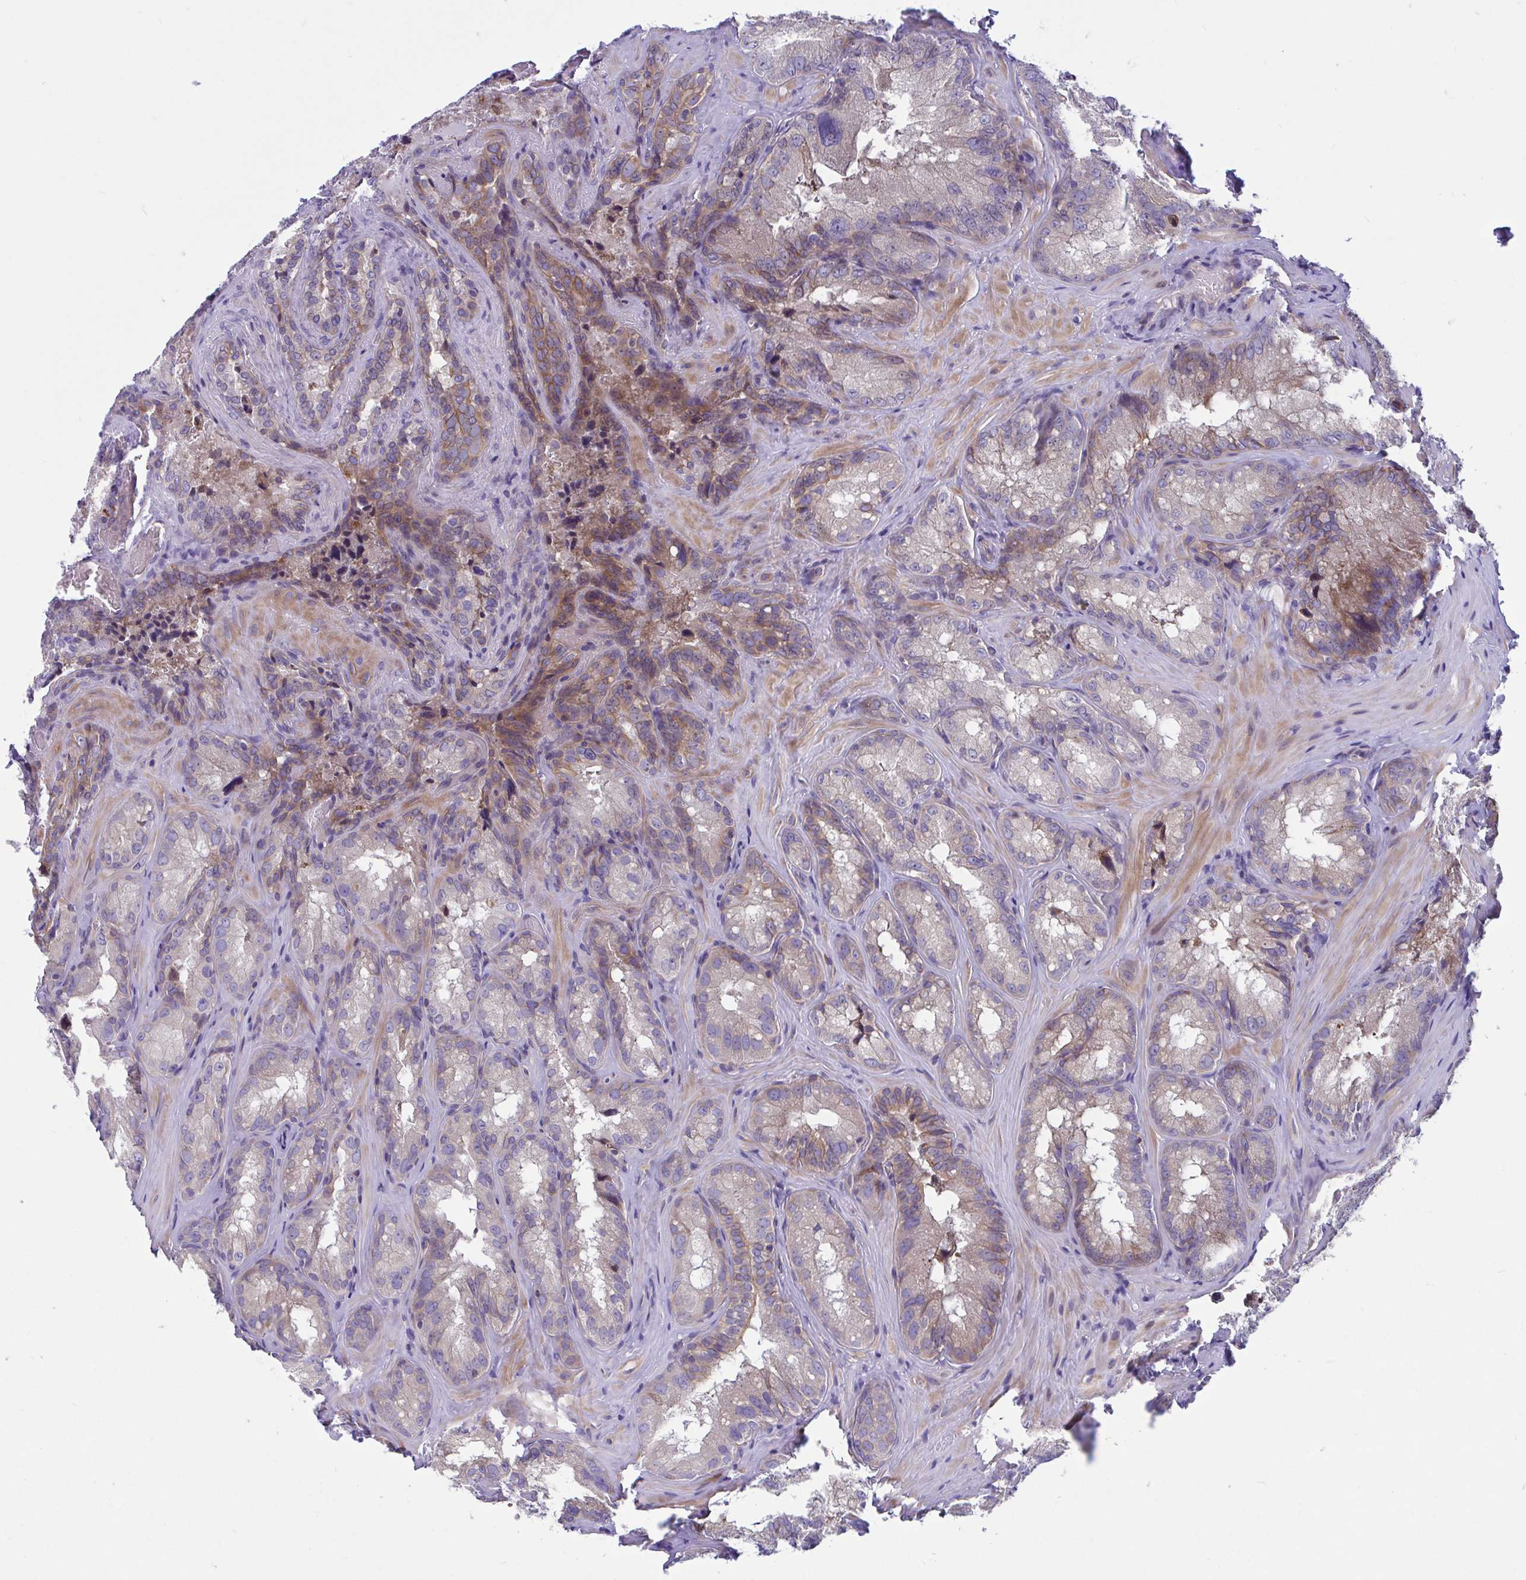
{"staining": {"intensity": "moderate", "quantity": "<25%", "location": "cytoplasmic/membranous"}, "tissue": "seminal vesicle", "cell_type": "Glandular cells", "image_type": "normal", "snomed": [{"axis": "morphology", "description": "Normal tissue, NOS"}, {"axis": "topography", "description": "Seminal veicle"}], "caption": "The micrograph shows a brown stain indicating the presence of a protein in the cytoplasmic/membranous of glandular cells in seminal vesicle.", "gene": "WBP1", "patient": {"sex": "male", "age": 47}}